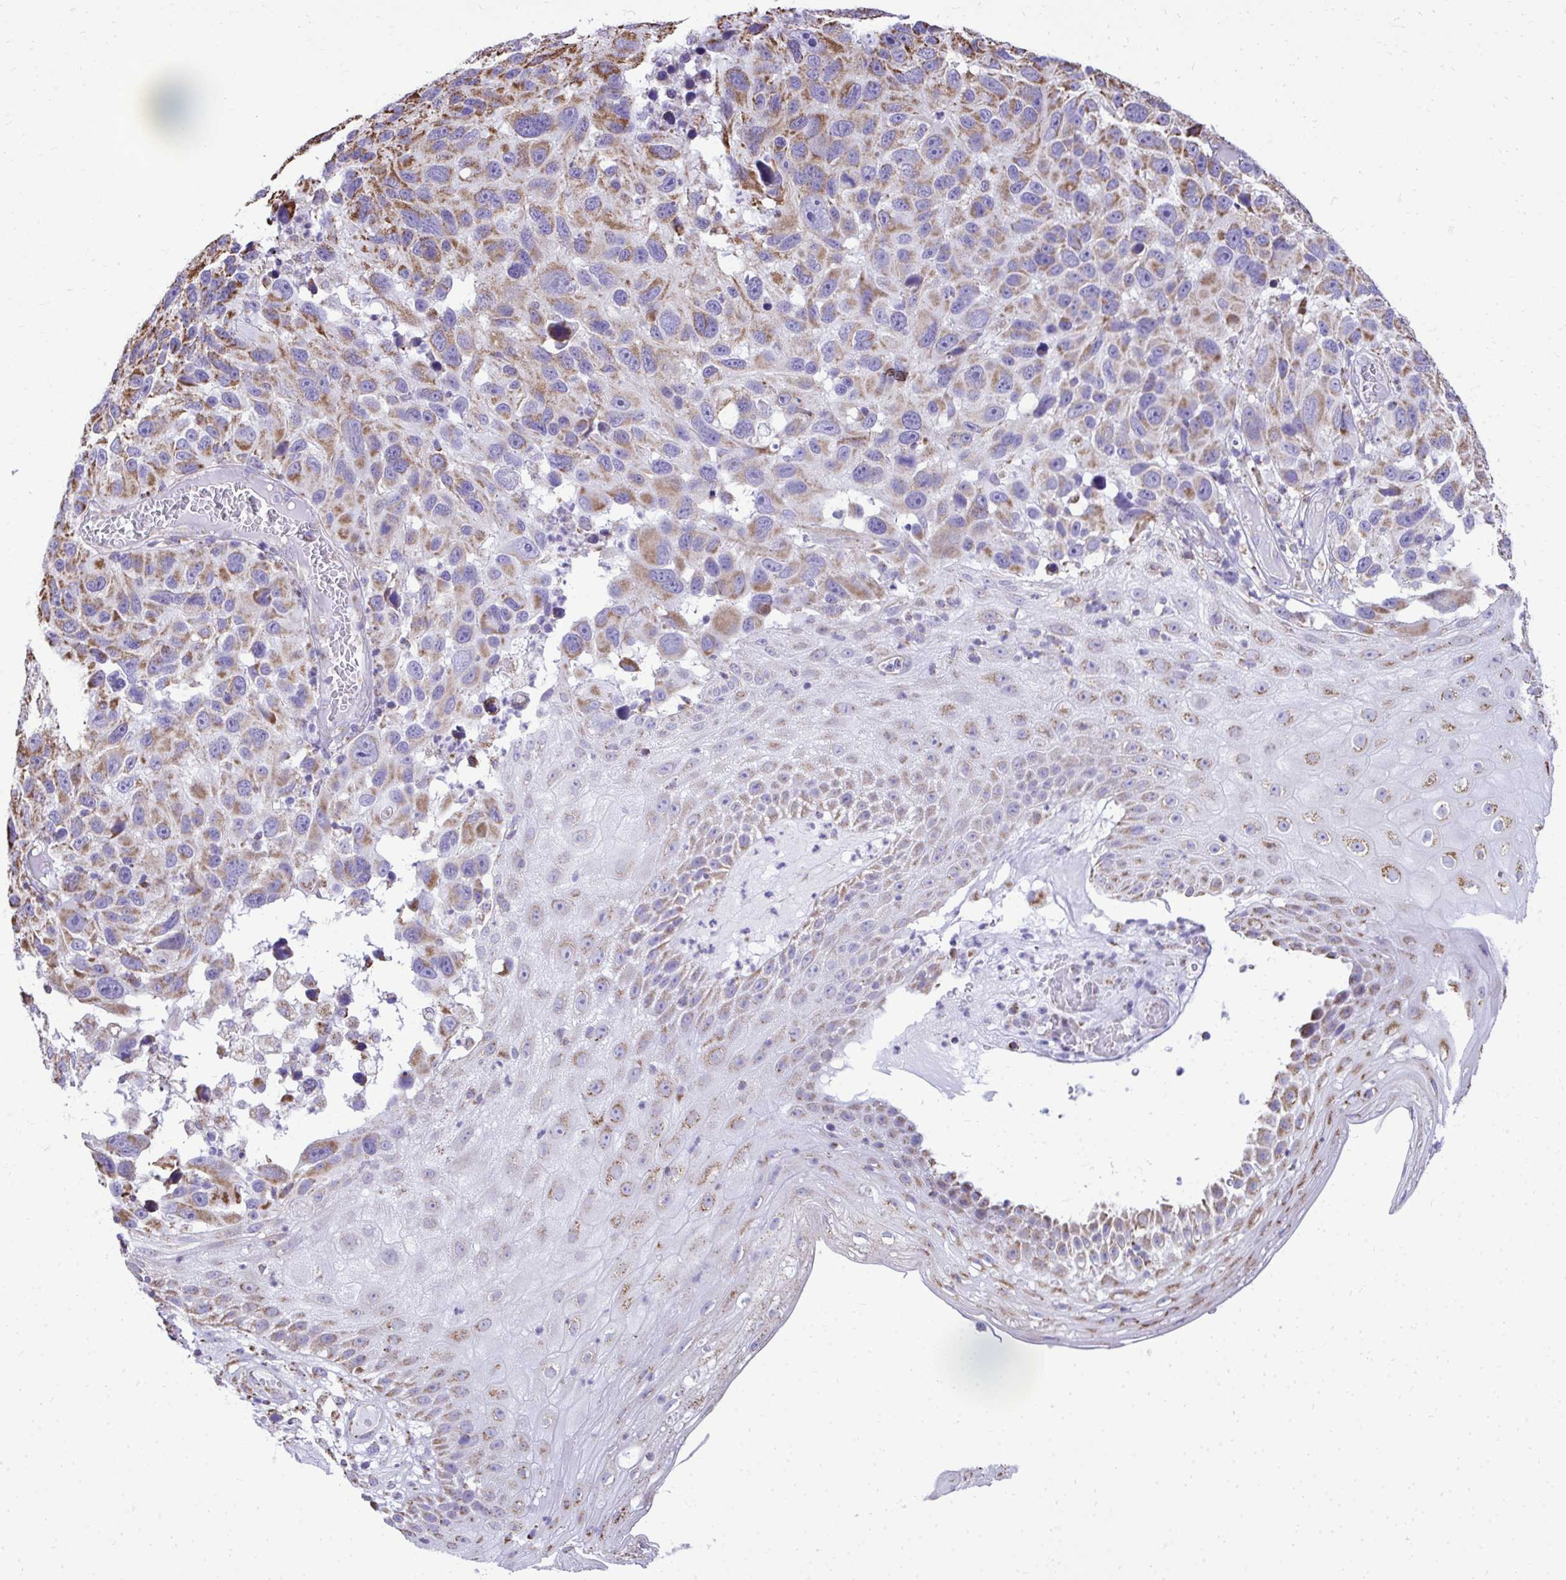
{"staining": {"intensity": "moderate", "quantity": "25%-75%", "location": "cytoplasmic/membranous"}, "tissue": "melanoma", "cell_type": "Tumor cells", "image_type": "cancer", "snomed": [{"axis": "morphology", "description": "Malignant melanoma, NOS"}, {"axis": "topography", "description": "Skin"}], "caption": "An immunohistochemistry histopathology image of neoplastic tissue is shown. Protein staining in brown shows moderate cytoplasmic/membranous positivity in malignant melanoma within tumor cells. The protein is shown in brown color, while the nuclei are stained blue.", "gene": "MPZL2", "patient": {"sex": "male", "age": 53}}